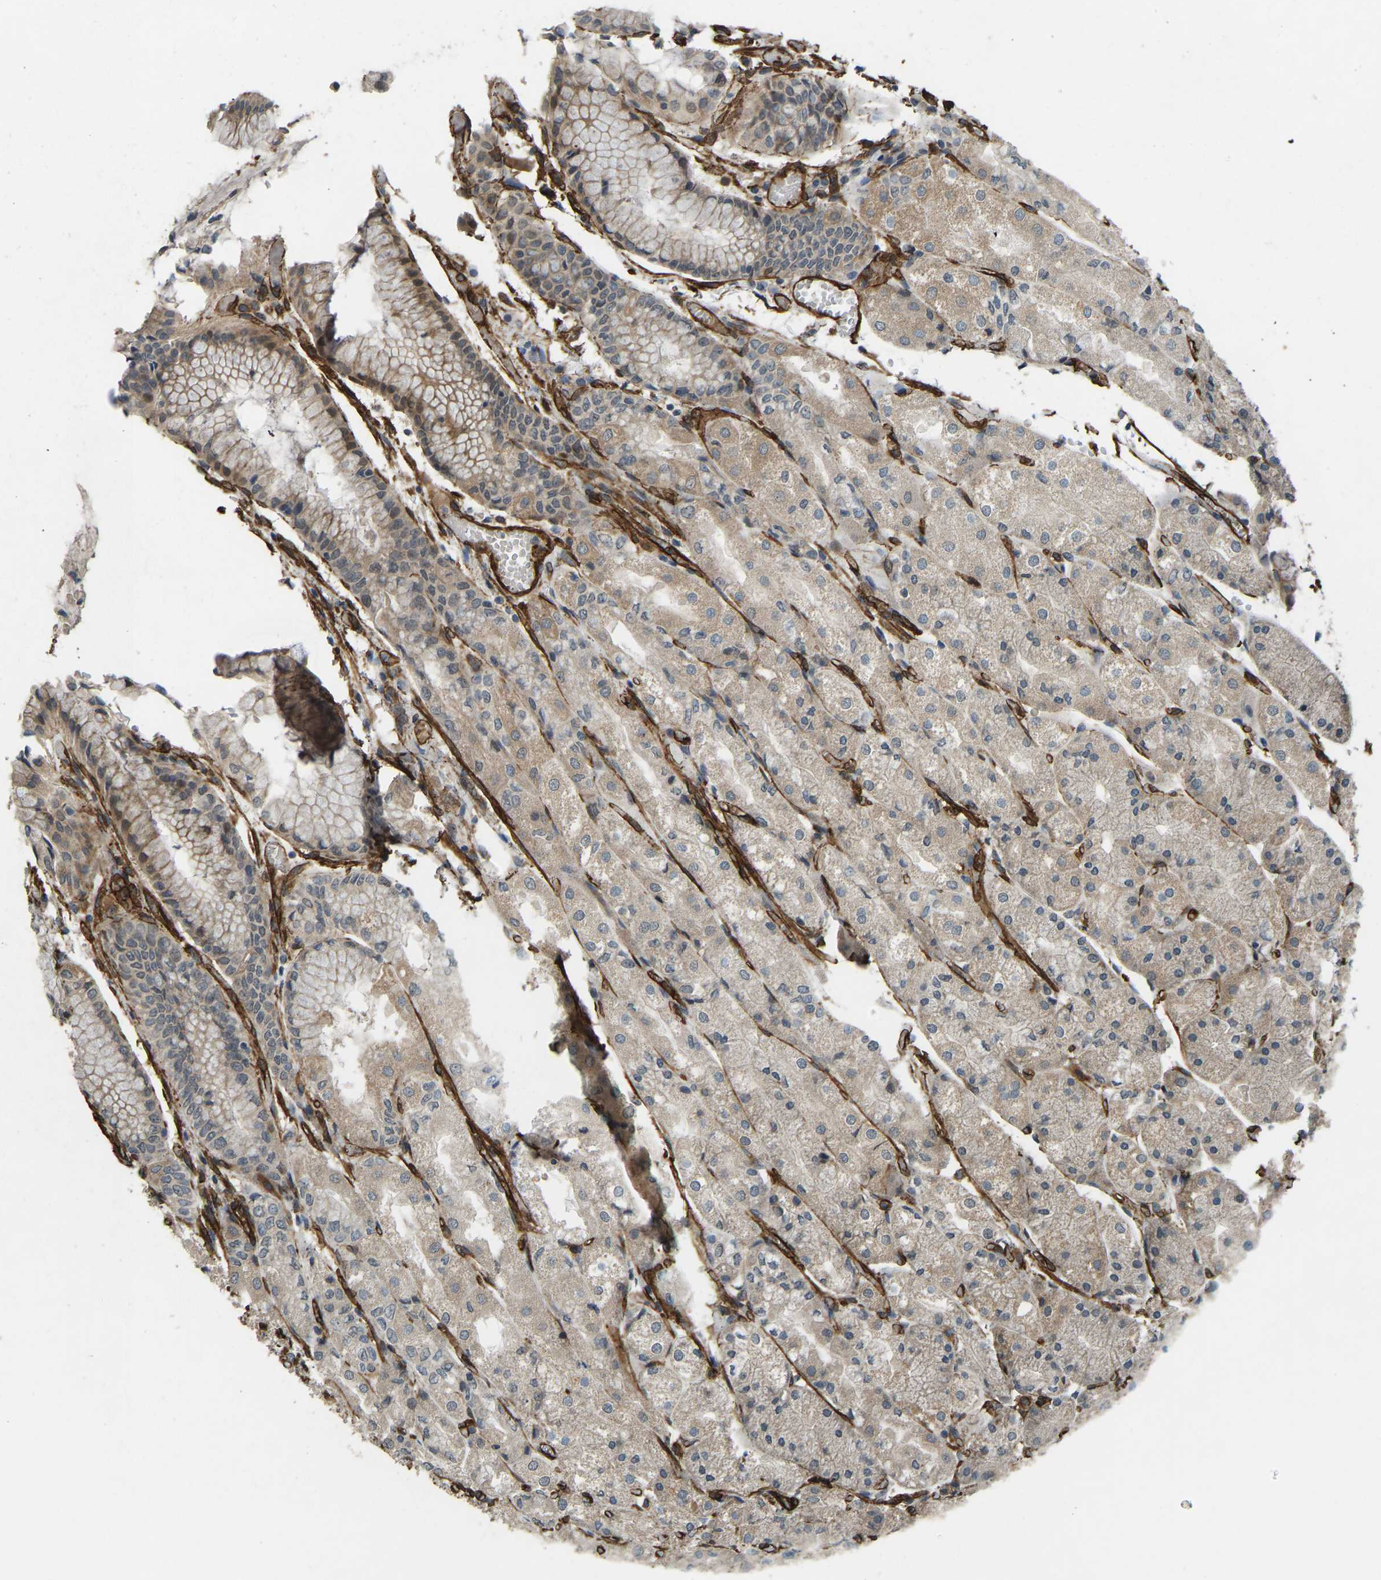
{"staining": {"intensity": "moderate", "quantity": "25%-75%", "location": "cytoplasmic/membranous"}, "tissue": "stomach", "cell_type": "Glandular cells", "image_type": "normal", "snomed": [{"axis": "morphology", "description": "Normal tissue, NOS"}, {"axis": "topography", "description": "Stomach, upper"}], "caption": "Normal stomach was stained to show a protein in brown. There is medium levels of moderate cytoplasmic/membranous positivity in about 25%-75% of glandular cells. Ihc stains the protein of interest in brown and the nuclei are stained blue.", "gene": "NMB", "patient": {"sex": "male", "age": 72}}